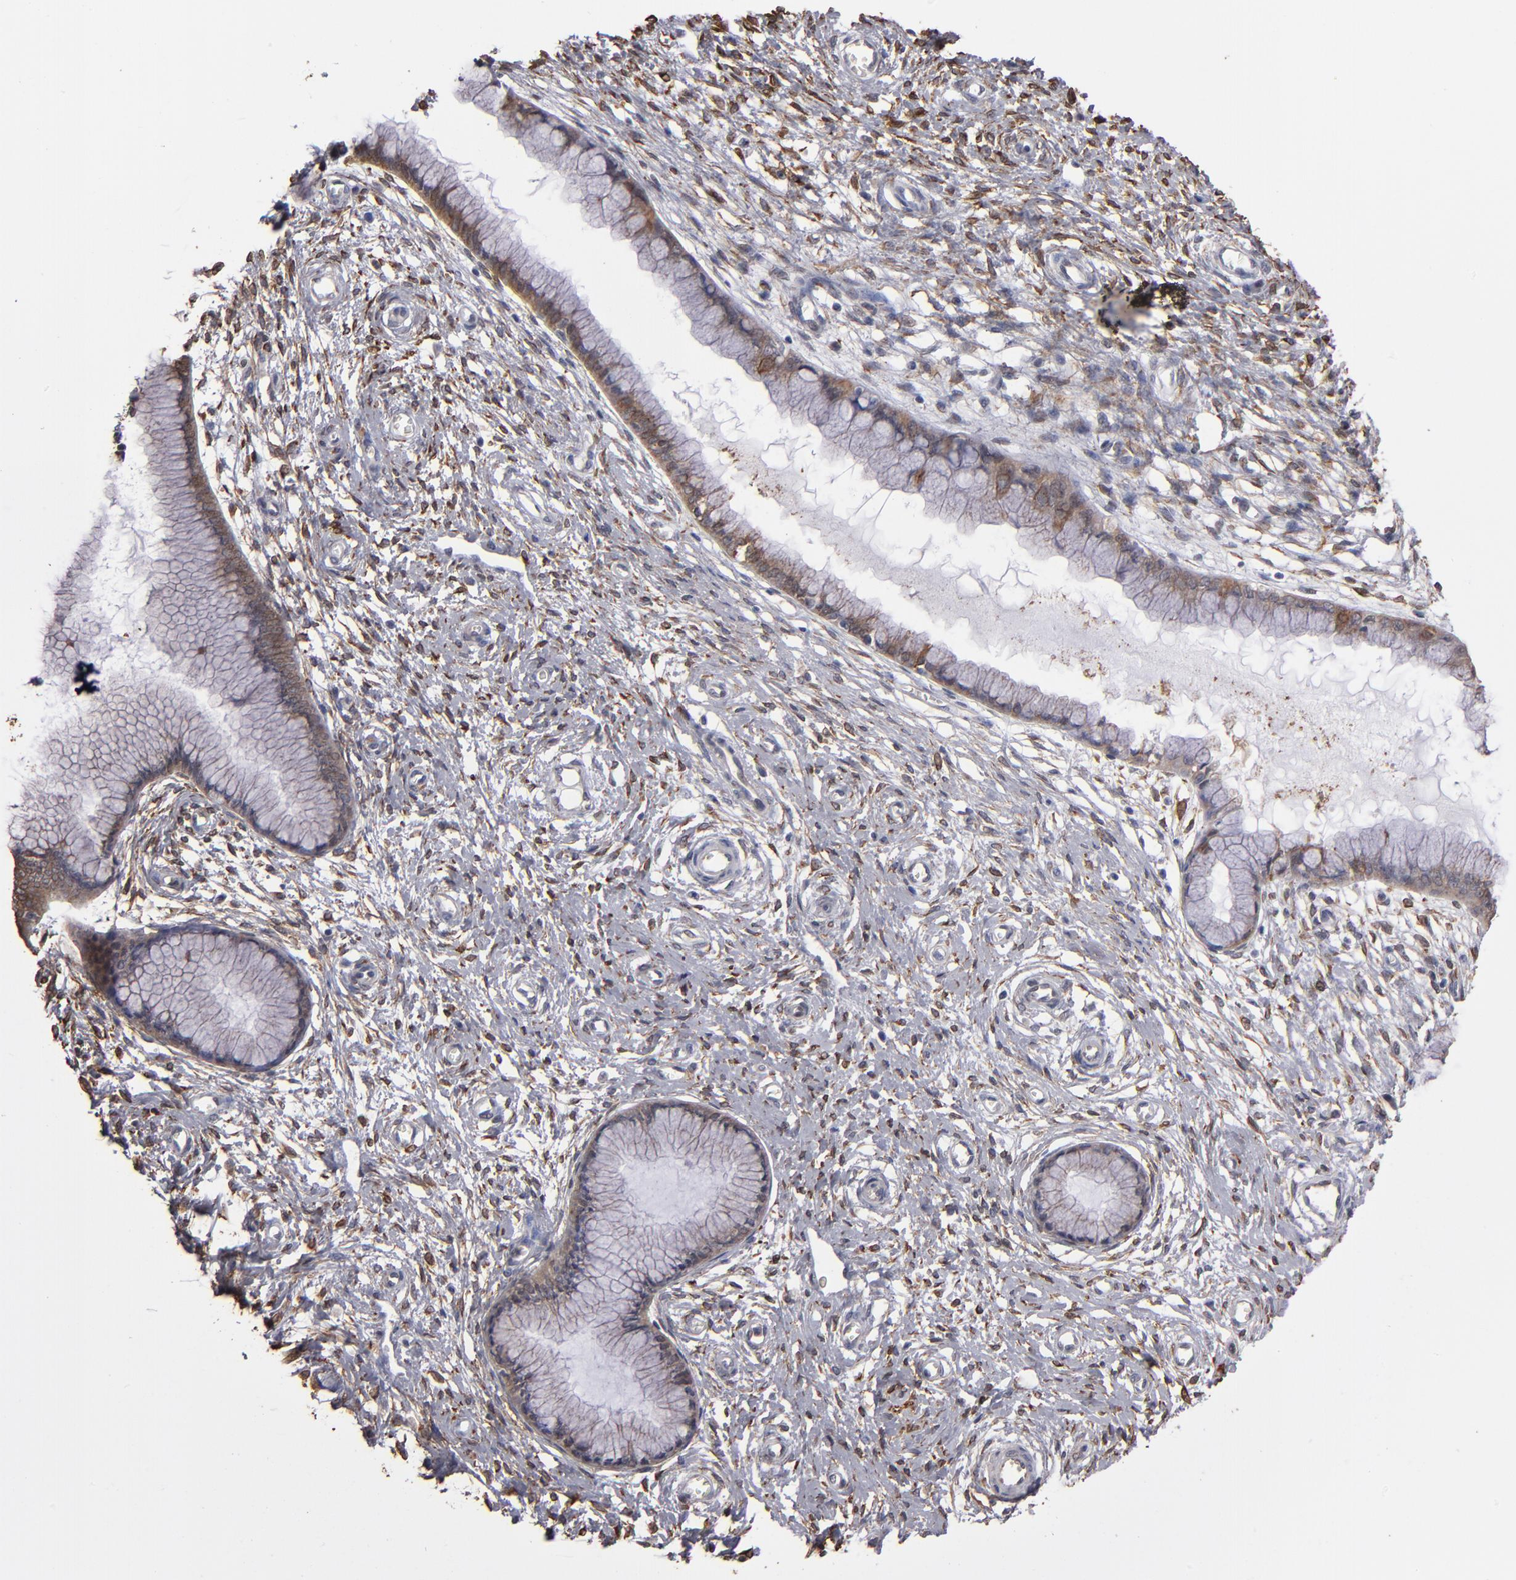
{"staining": {"intensity": "moderate", "quantity": ">75%", "location": "cytoplasmic/membranous"}, "tissue": "cervix", "cell_type": "Glandular cells", "image_type": "normal", "snomed": [{"axis": "morphology", "description": "Normal tissue, NOS"}, {"axis": "topography", "description": "Cervix"}], "caption": "Glandular cells reveal medium levels of moderate cytoplasmic/membranous positivity in approximately >75% of cells in benign cervix. (Brightfield microscopy of DAB IHC at high magnification).", "gene": "PGRMC1", "patient": {"sex": "female", "age": 55}}